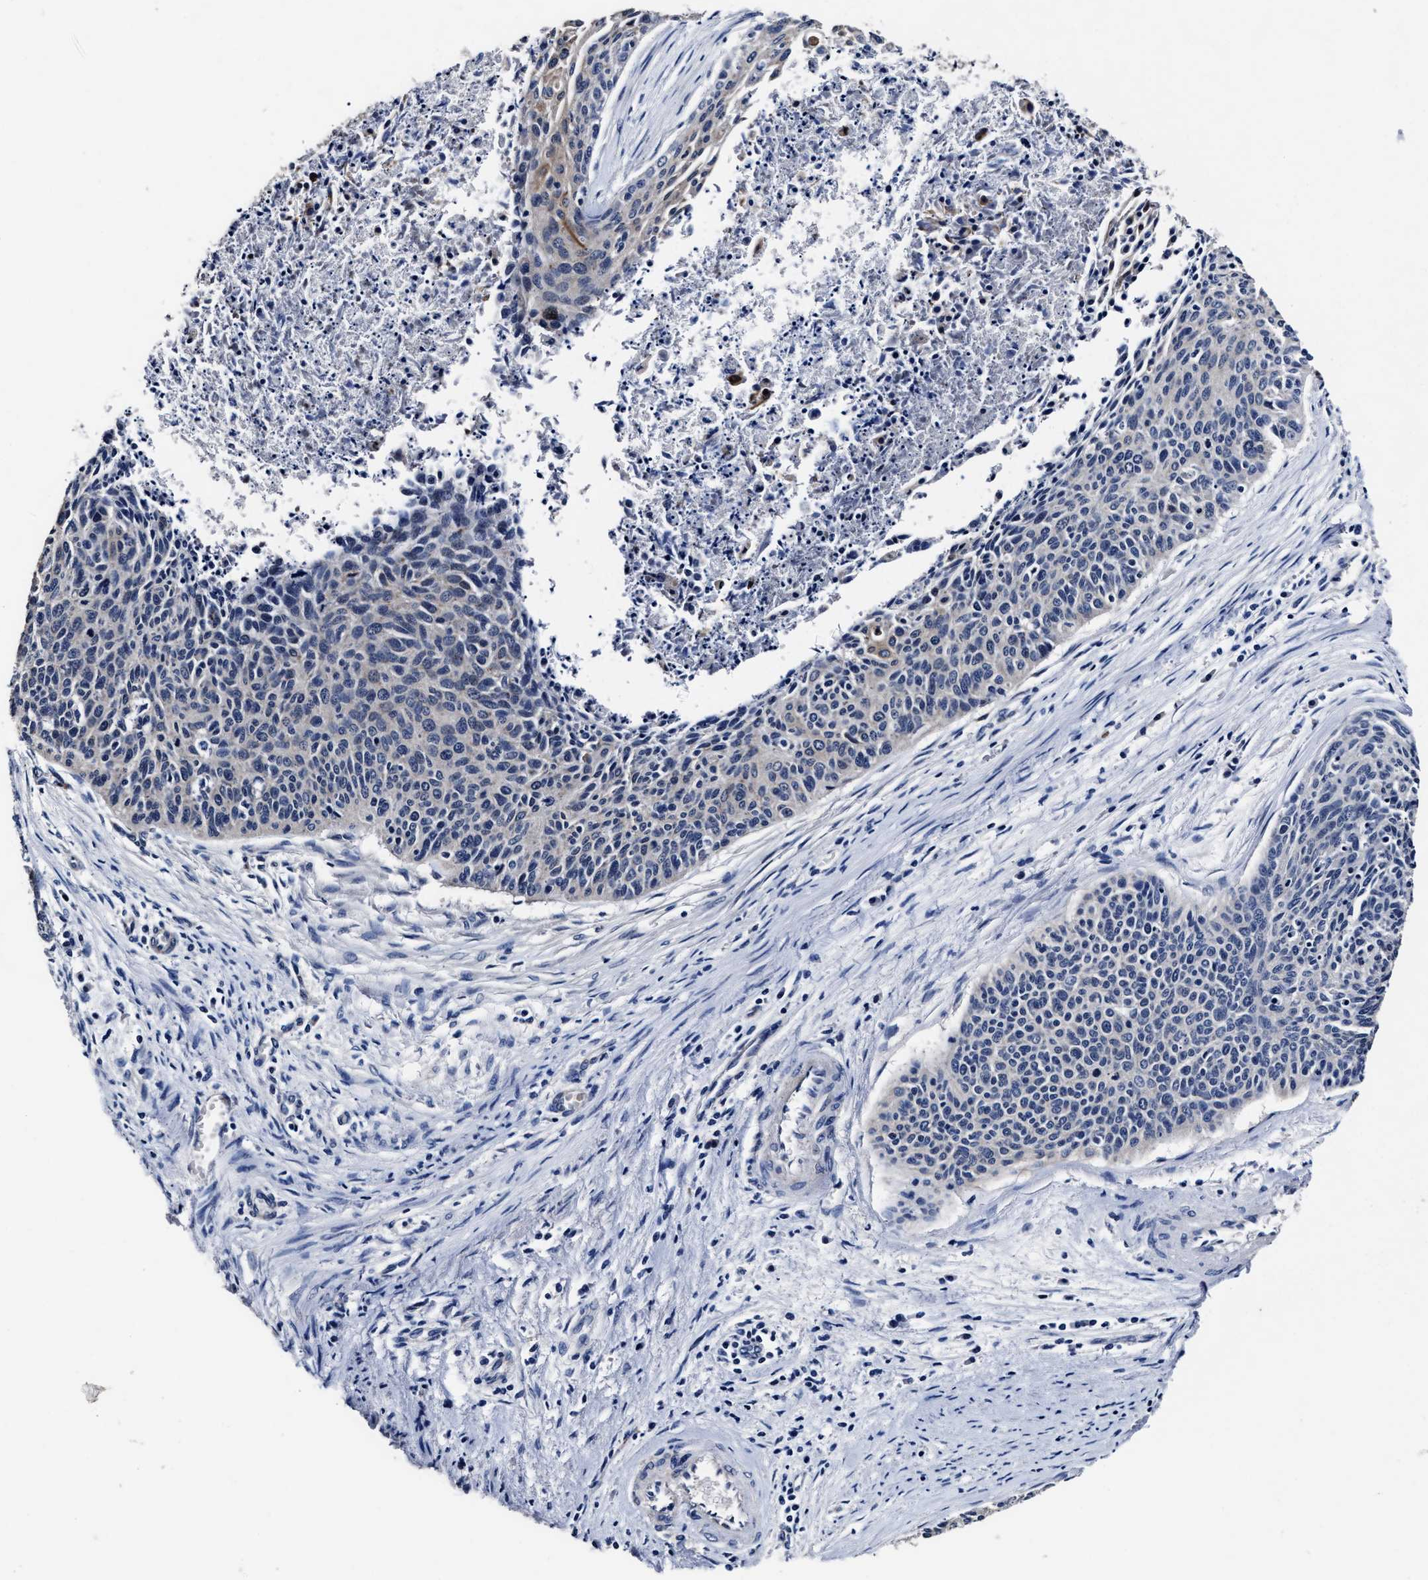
{"staining": {"intensity": "negative", "quantity": "none", "location": "none"}, "tissue": "cervical cancer", "cell_type": "Tumor cells", "image_type": "cancer", "snomed": [{"axis": "morphology", "description": "Squamous cell carcinoma, NOS"}, {"axis": "topography", "description": "Cervix"}], "caption": "Immunohistochemistry (IHC) image of neoplastic tissue: human cervical squamous cell carcinoma stained with DAB (3,3'-diaminobenzidine) reveals no significant protein staining in tumor cells.", "gene": "OLFML2A", "patient": {"sex": "female", "age": 55}}